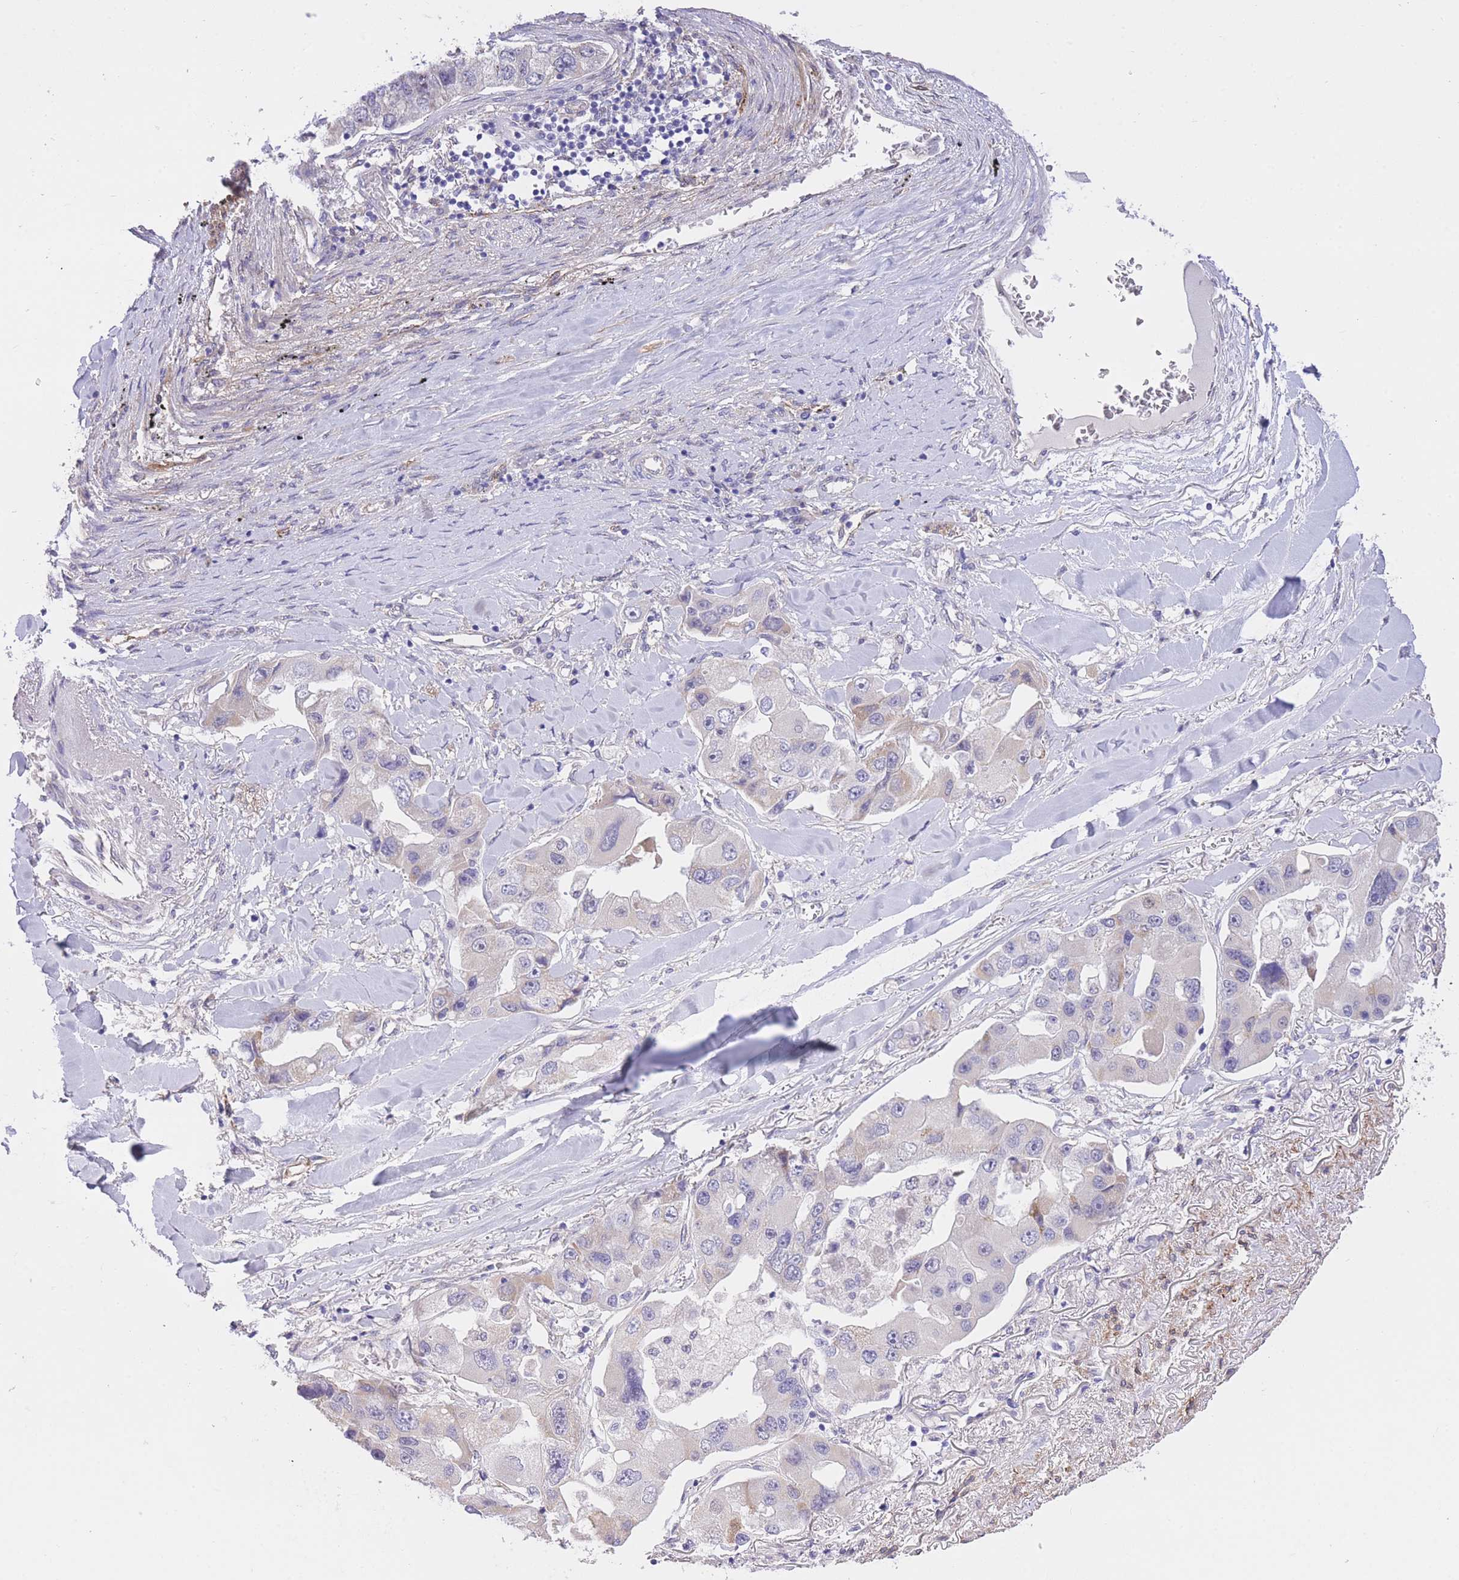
{"staining": {"intensity": "negative", "quantity": "none", "location": "none"}, "tissue": "lung cancer", "cell_type": "Tumor cells", "image_type": "cancer", "snomed": [{"axis": "morphology", "description": "Adenocarcinoma, NOS"}, {"axis": "topography", "description": "Lung"}], "caption": "Immunohistochemistry histopathology image of lung adenocarcinoma stained for a protein (brown), which demonstrates no expression in tumor cells. The staining is performed using DAB (3,3'-diaminobenzidine) brown chromogen with nuclei counter-stained in using hematoxylin.", "gene": "PGM1", "patient": {"sex": "female", "age": 54}}